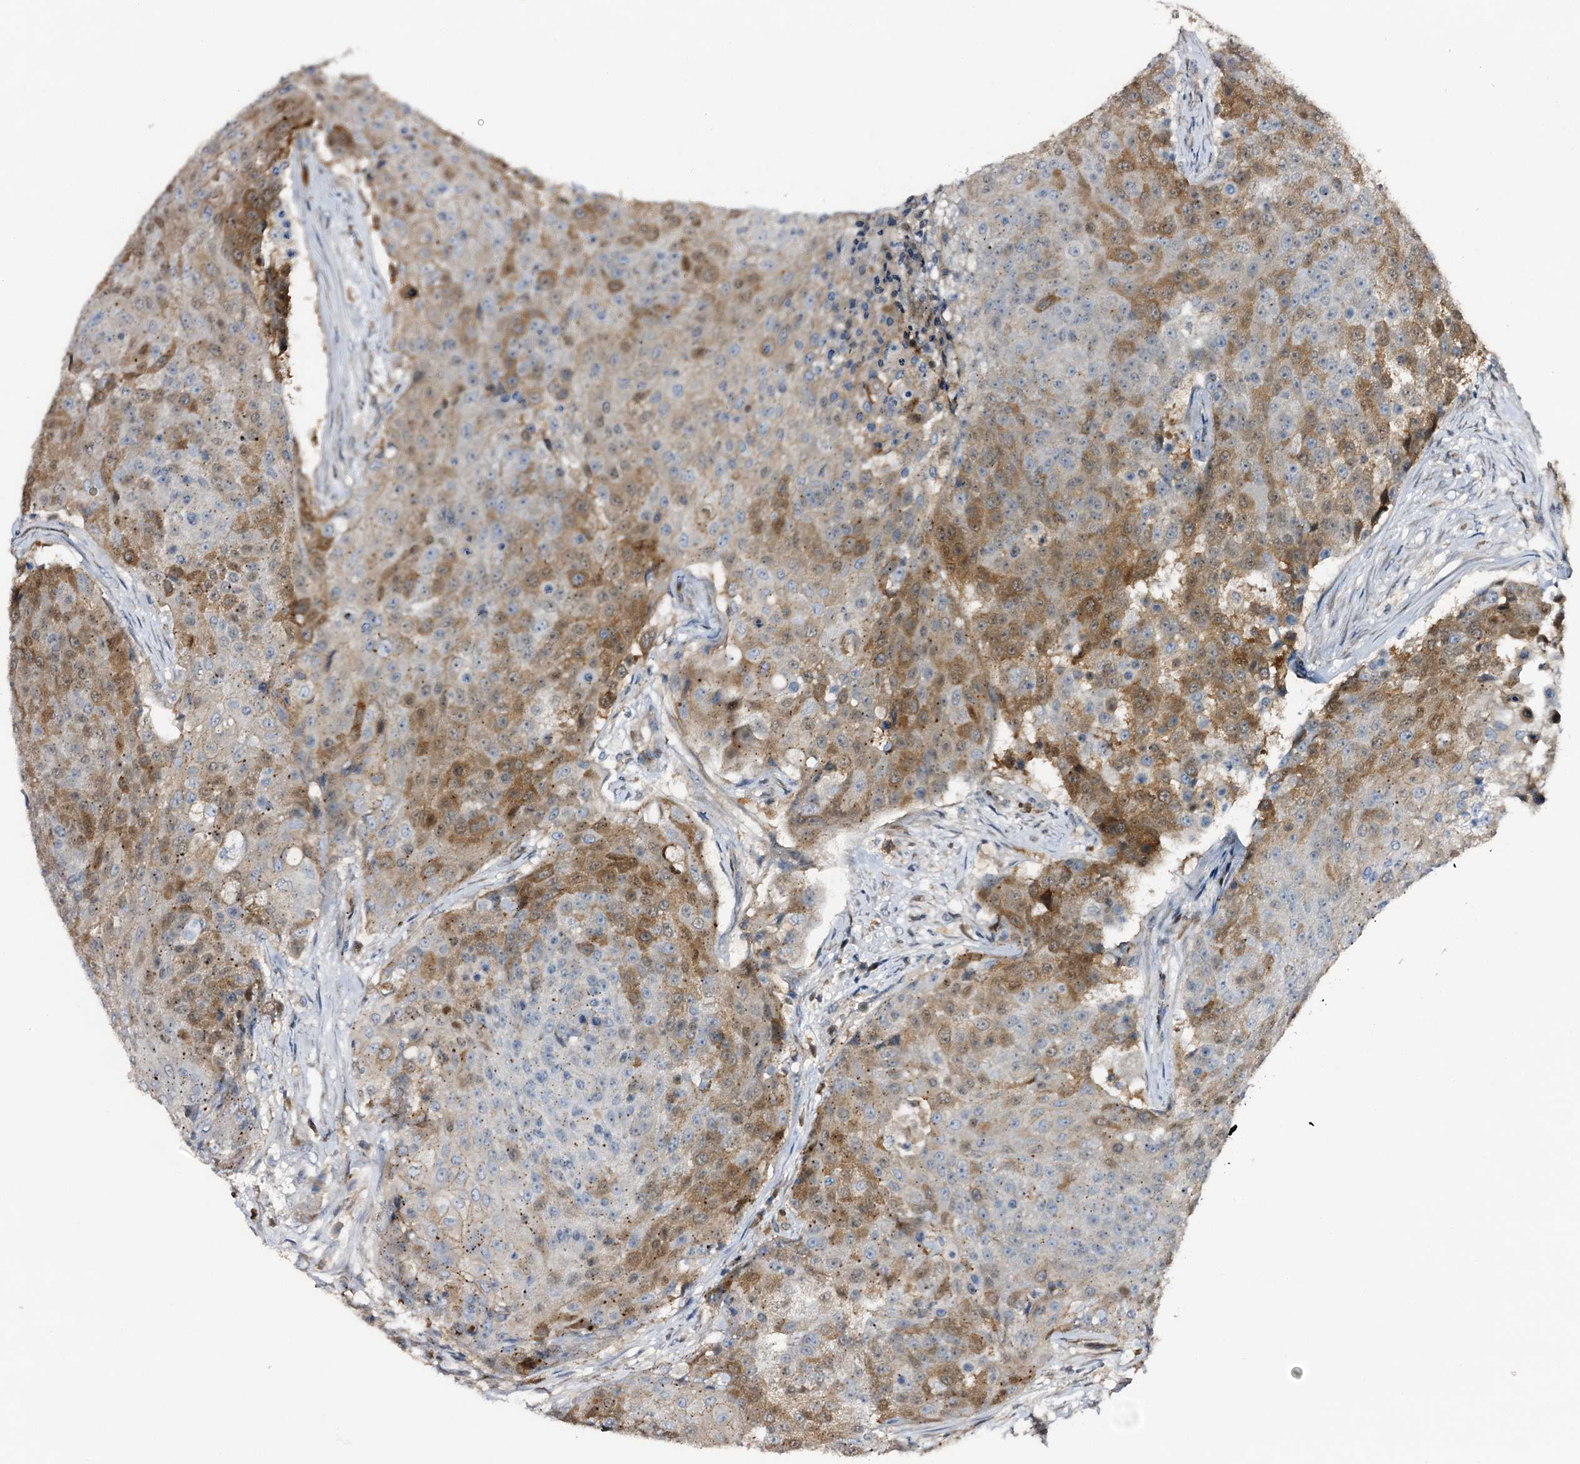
{"staining": {"intensity": "moderate", "quantity": "25%-75%", "location": "cytoplasmic/membranous"}, "tissue": "urothelial cancer", "cell_type": "Tumor cells", "image_type": "cancer", "snomed": [{"axis": "morphology", "description": "Urothelial carcinoma, High grade"}, {"axis": "topography", "description": "Urinary bladder"}], "caption": "IHC (DAB (3,3'-diaminobenzidine)) staining of human high-grade urothelial carcinoma displays moderate cytoplasmic/membranous protein staining in approximately 25%-75% of tumor cells. Nuclei are stained in blue.", "gene": "NCAPD2", "patient": {"sex": "female", "age": 63}}